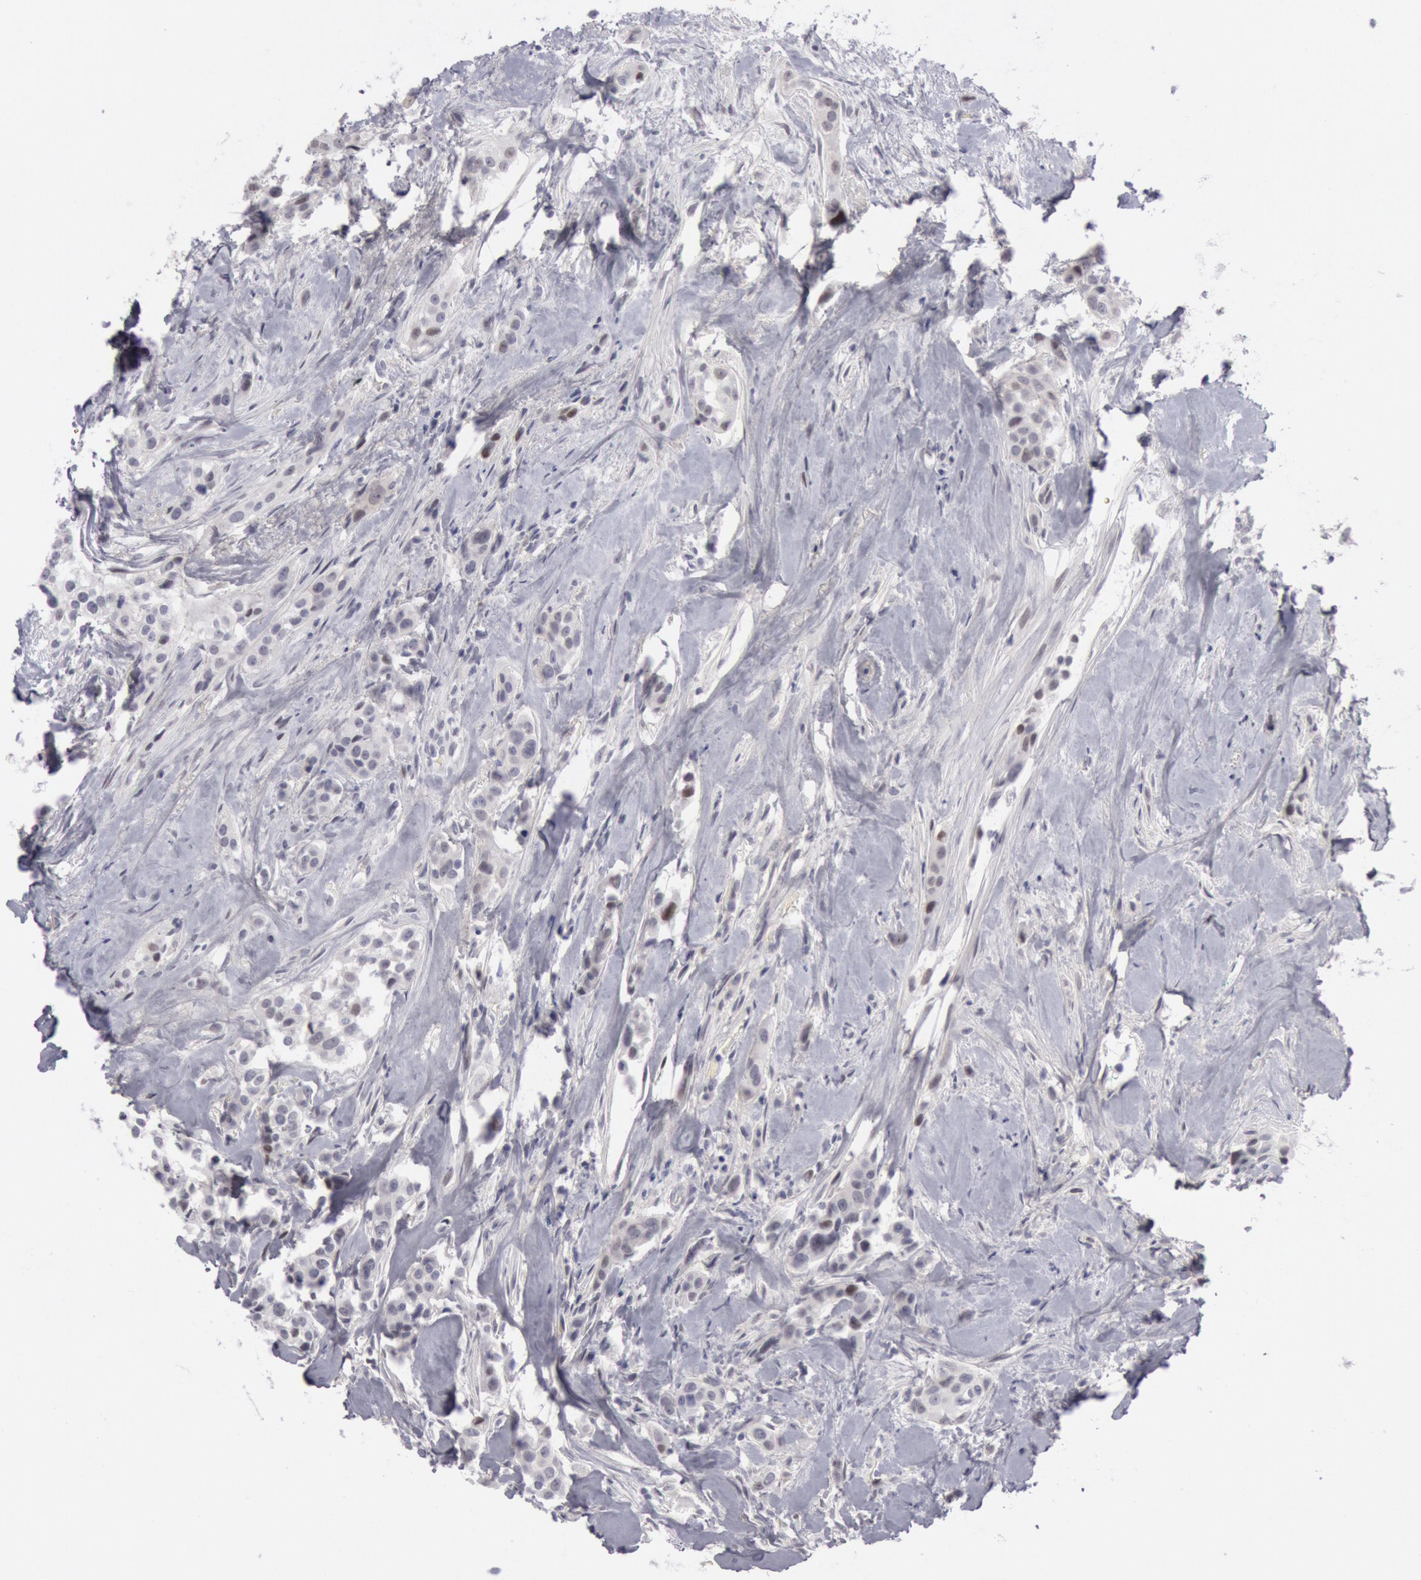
{"staining": {"intensity": "negative", "quantity": "none", "location": "none"}, "tissue": "breast cancer", "cell_type": "Tumor cells", "image_type": "cancer", "snomed": [{"axis": "morphology", "description": "Duct carcinoma"}, {"axis": "topography", "description": "Breast"}], "caption": "Tumor cells show no significant protein positivity in intraductal carcinoma (breast).", "gene": "JOSD1", "patient": {"sex": "female", "age": 45}}